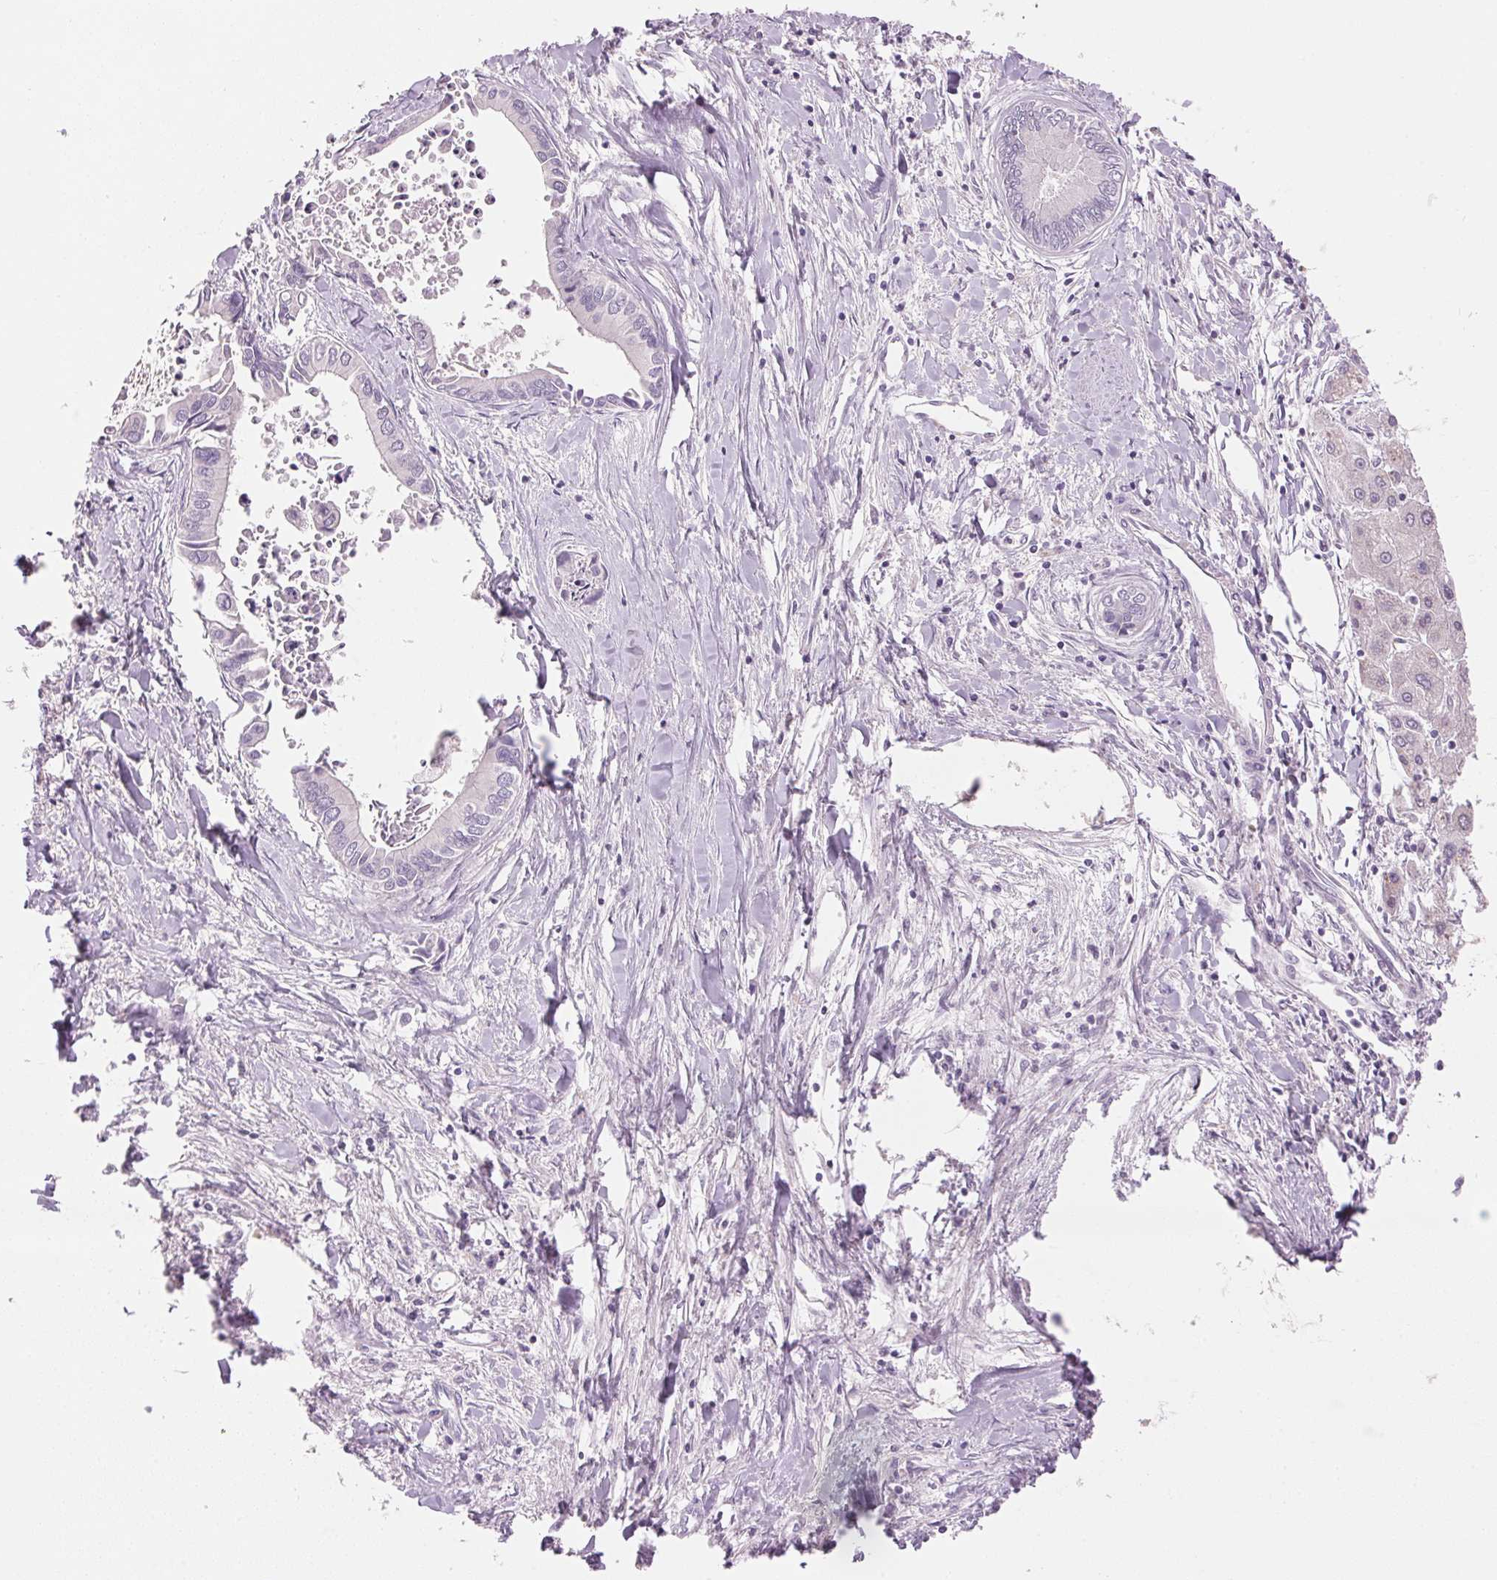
{"staining": {"intensity": "negative", "quantity": "none", "location": "none"}, "tissue": "liver cancer", "cell_type": "Tumor cells", "image_type": "cancer", "snomed": [{"axis": "morphology", "description": "Cholangiocarcinoma"}, {"axis": "topography", "description": "Liver"}], "caption": "Immunohistochemistry of liver cancer demonstrates no positivity in tumor cells. (DAB (3,3'-diaminobenzidine) immunohistochemistry (IHC), high magnification).", "gene": "HSD17B2", "patient": {"sex": "male", "age": 66}}